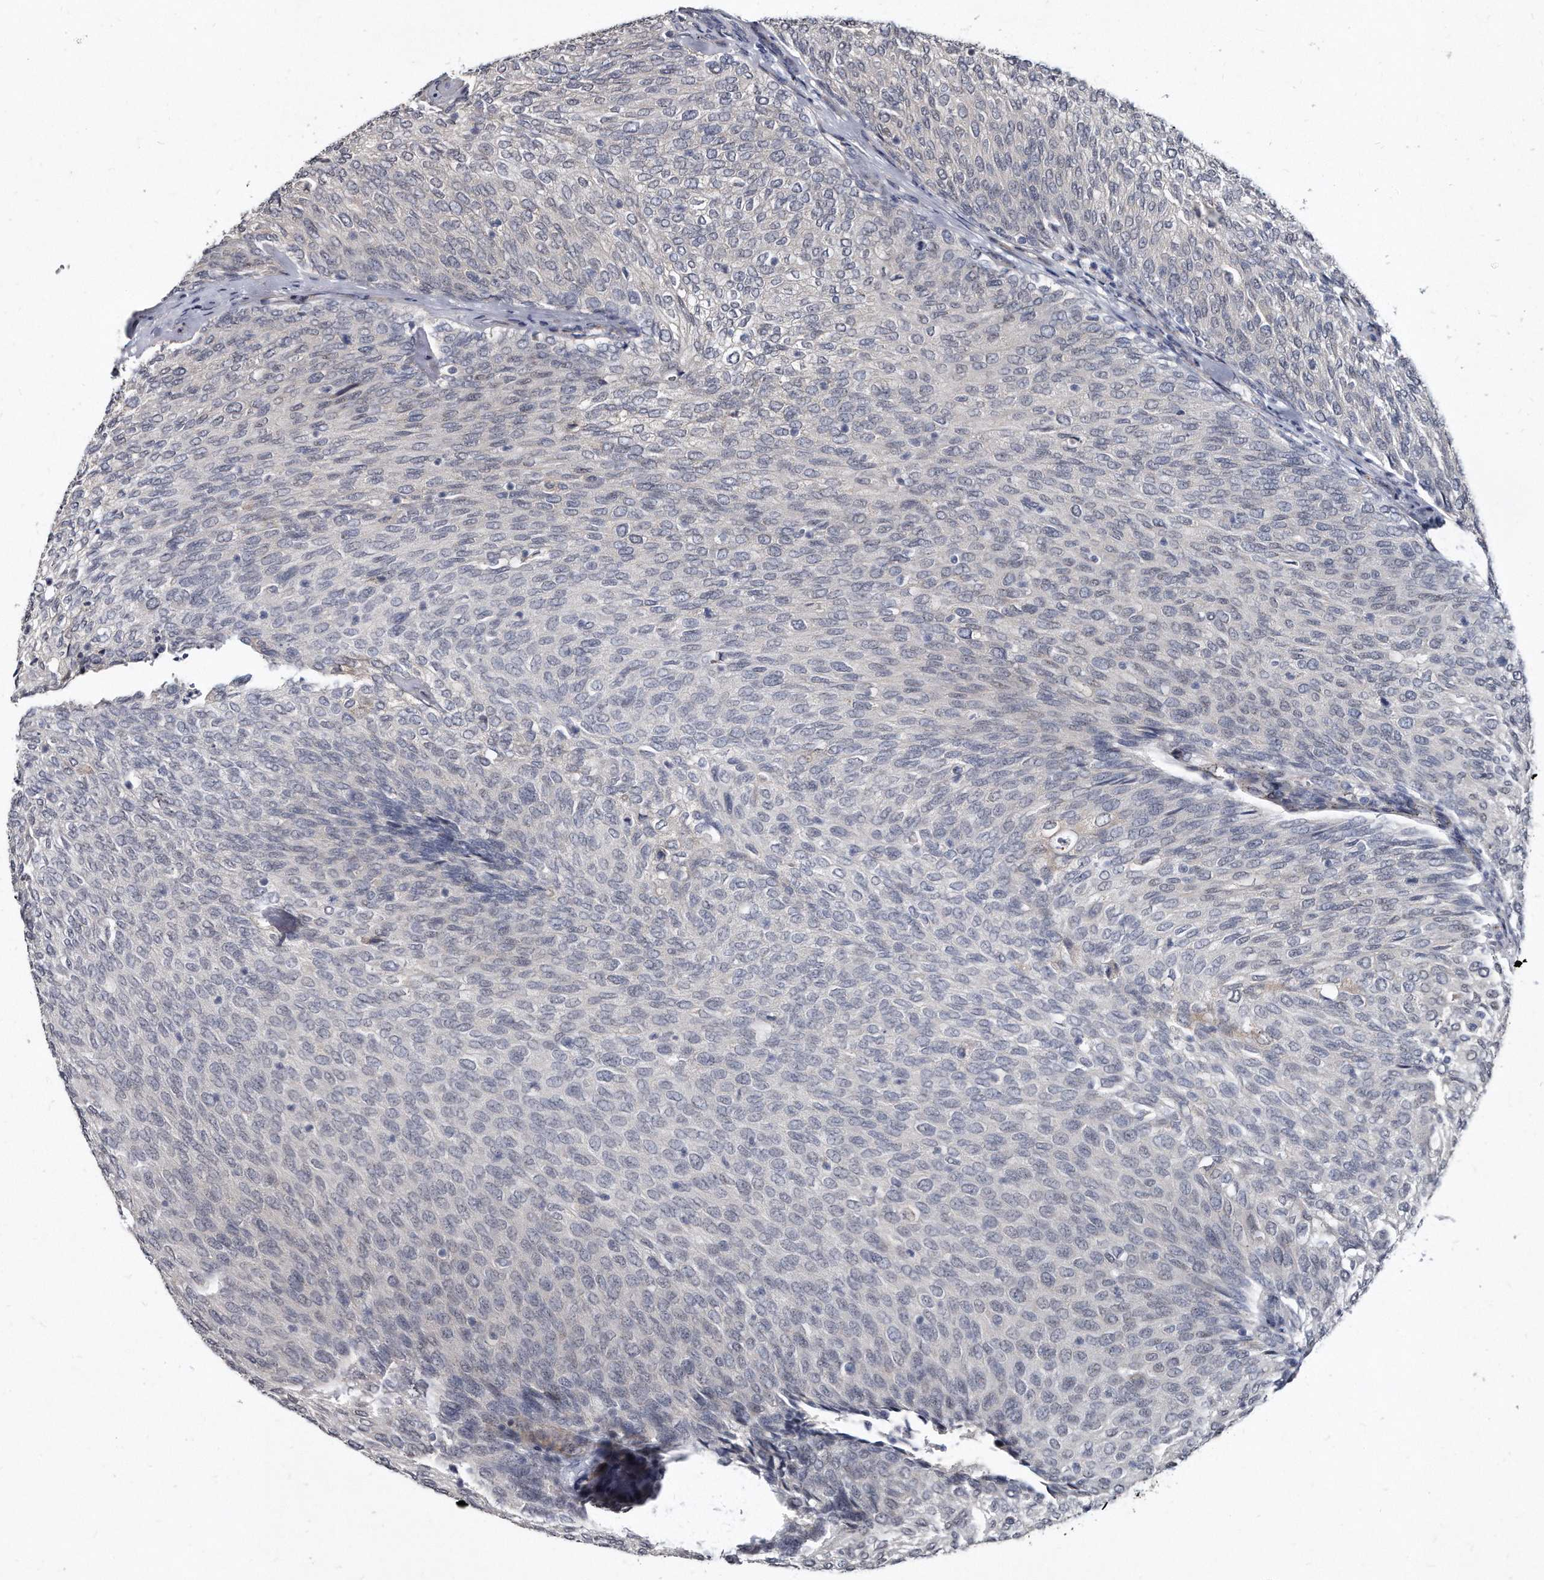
{"staining": {"intensity": "negative", "quantity": "none", "location": "none"}, "tissue": "urothelial cancer", "cell_type": "Tumor cells", "image_type": "cancer", "snomed": [{"axis": "morphology", "description": "Urothelial carcinoma, Low grade"}, {"axis": "topography", "description": "Urinary bladder"}], "caption": "Tumor cells show no significant positivity in urothelial carcinoma (low-grade).", "gene": "KLHDC3", "patient": {"sex": "female", "age": 79}}